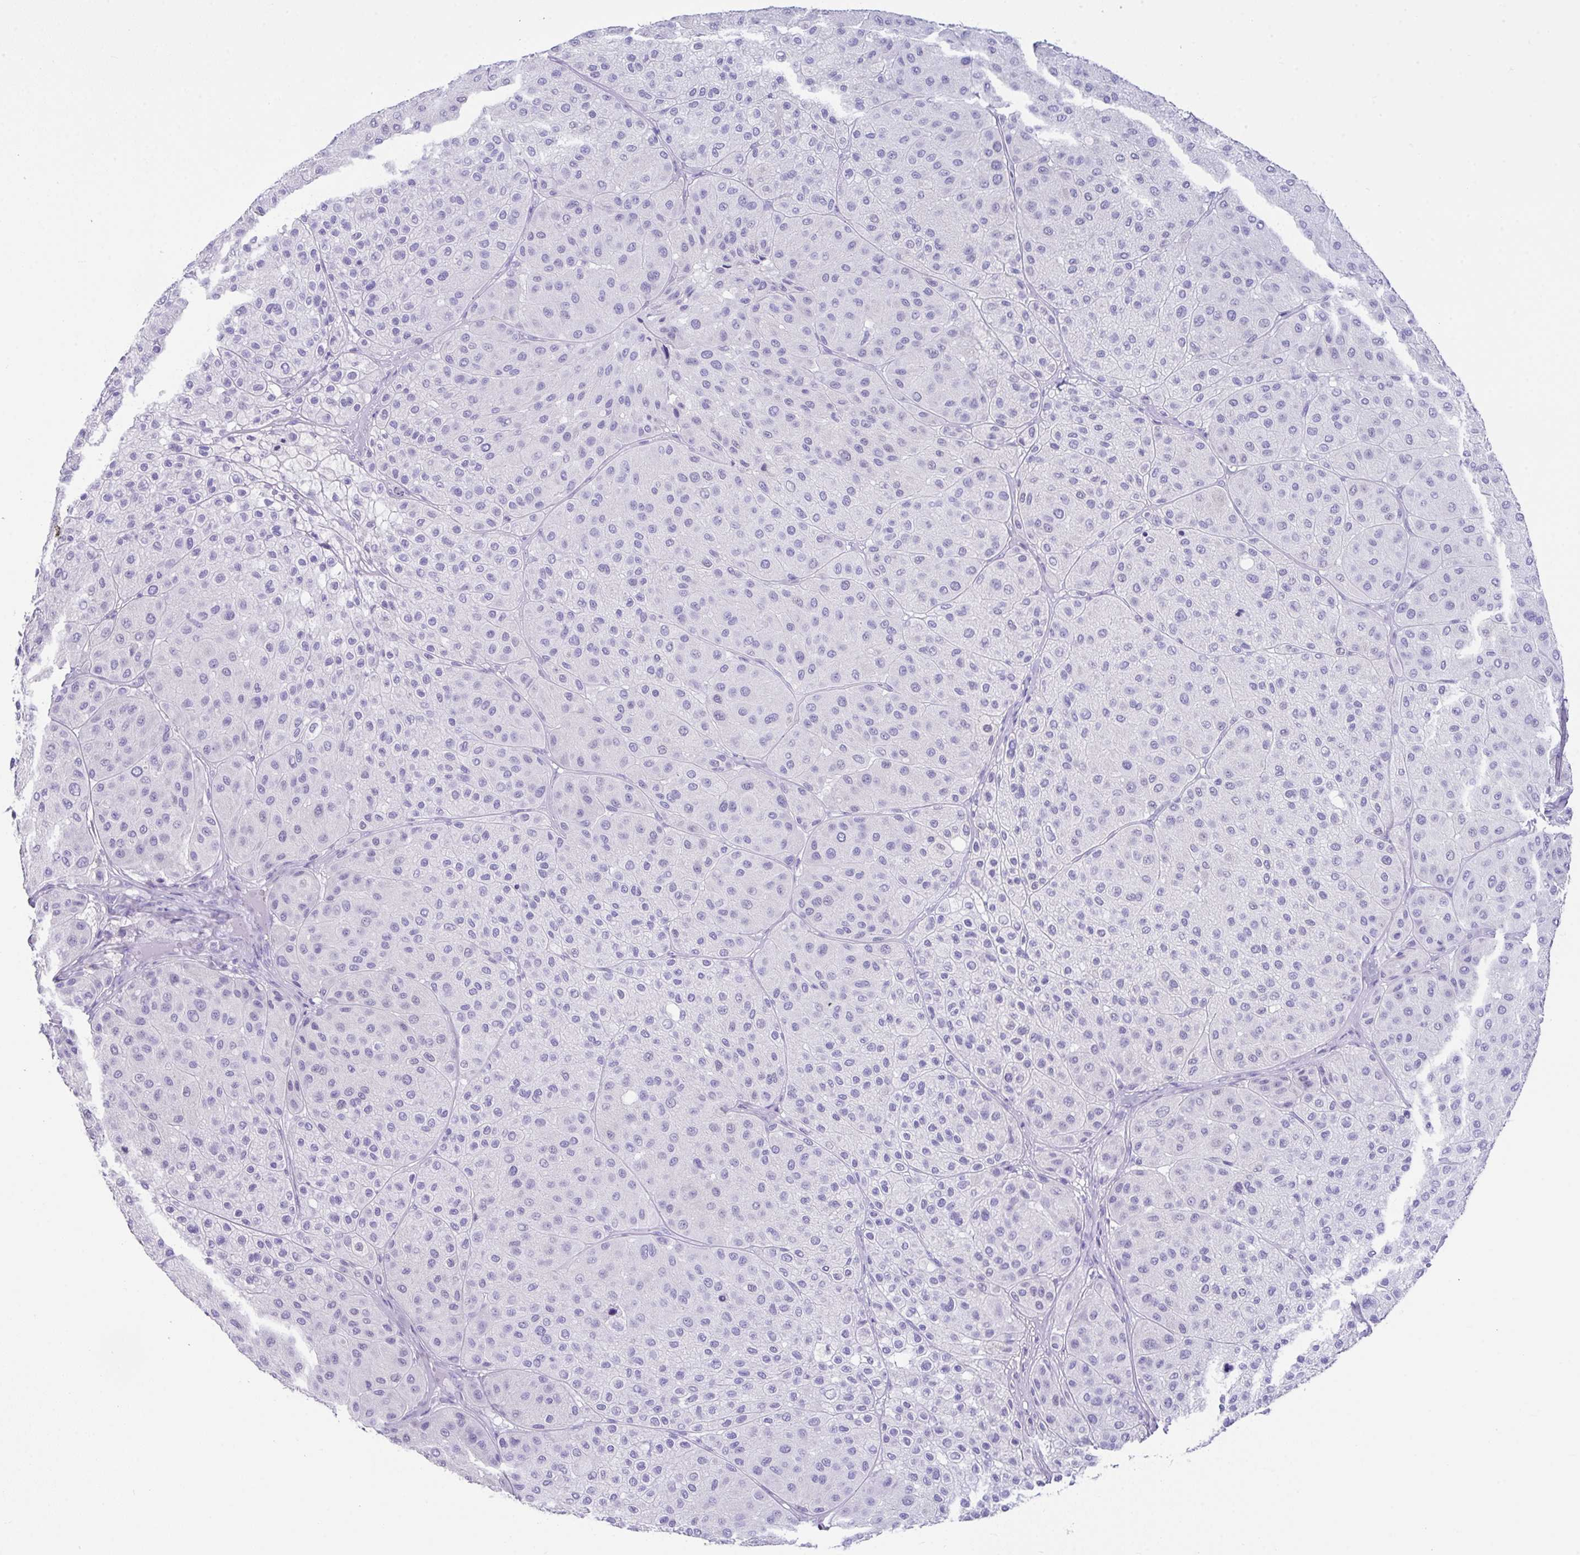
{"staining": {"intensity": "negative", "quantity": "none", "location": "none"}, "tissue": "melanoma", "cell_type": "Tumor cells", "image_type": "cancer", "snomed": [{"axis": "morphology", "description": "Malignant melanoma, Metastatic site"}, {"axis": "topography", "description": "Smooth muscle"}], "caption": "Tumor cells are negative for brown protein staining in melanoma.", "gene": "LGALS4", "patient": {"sex": "male", "age": 41}}